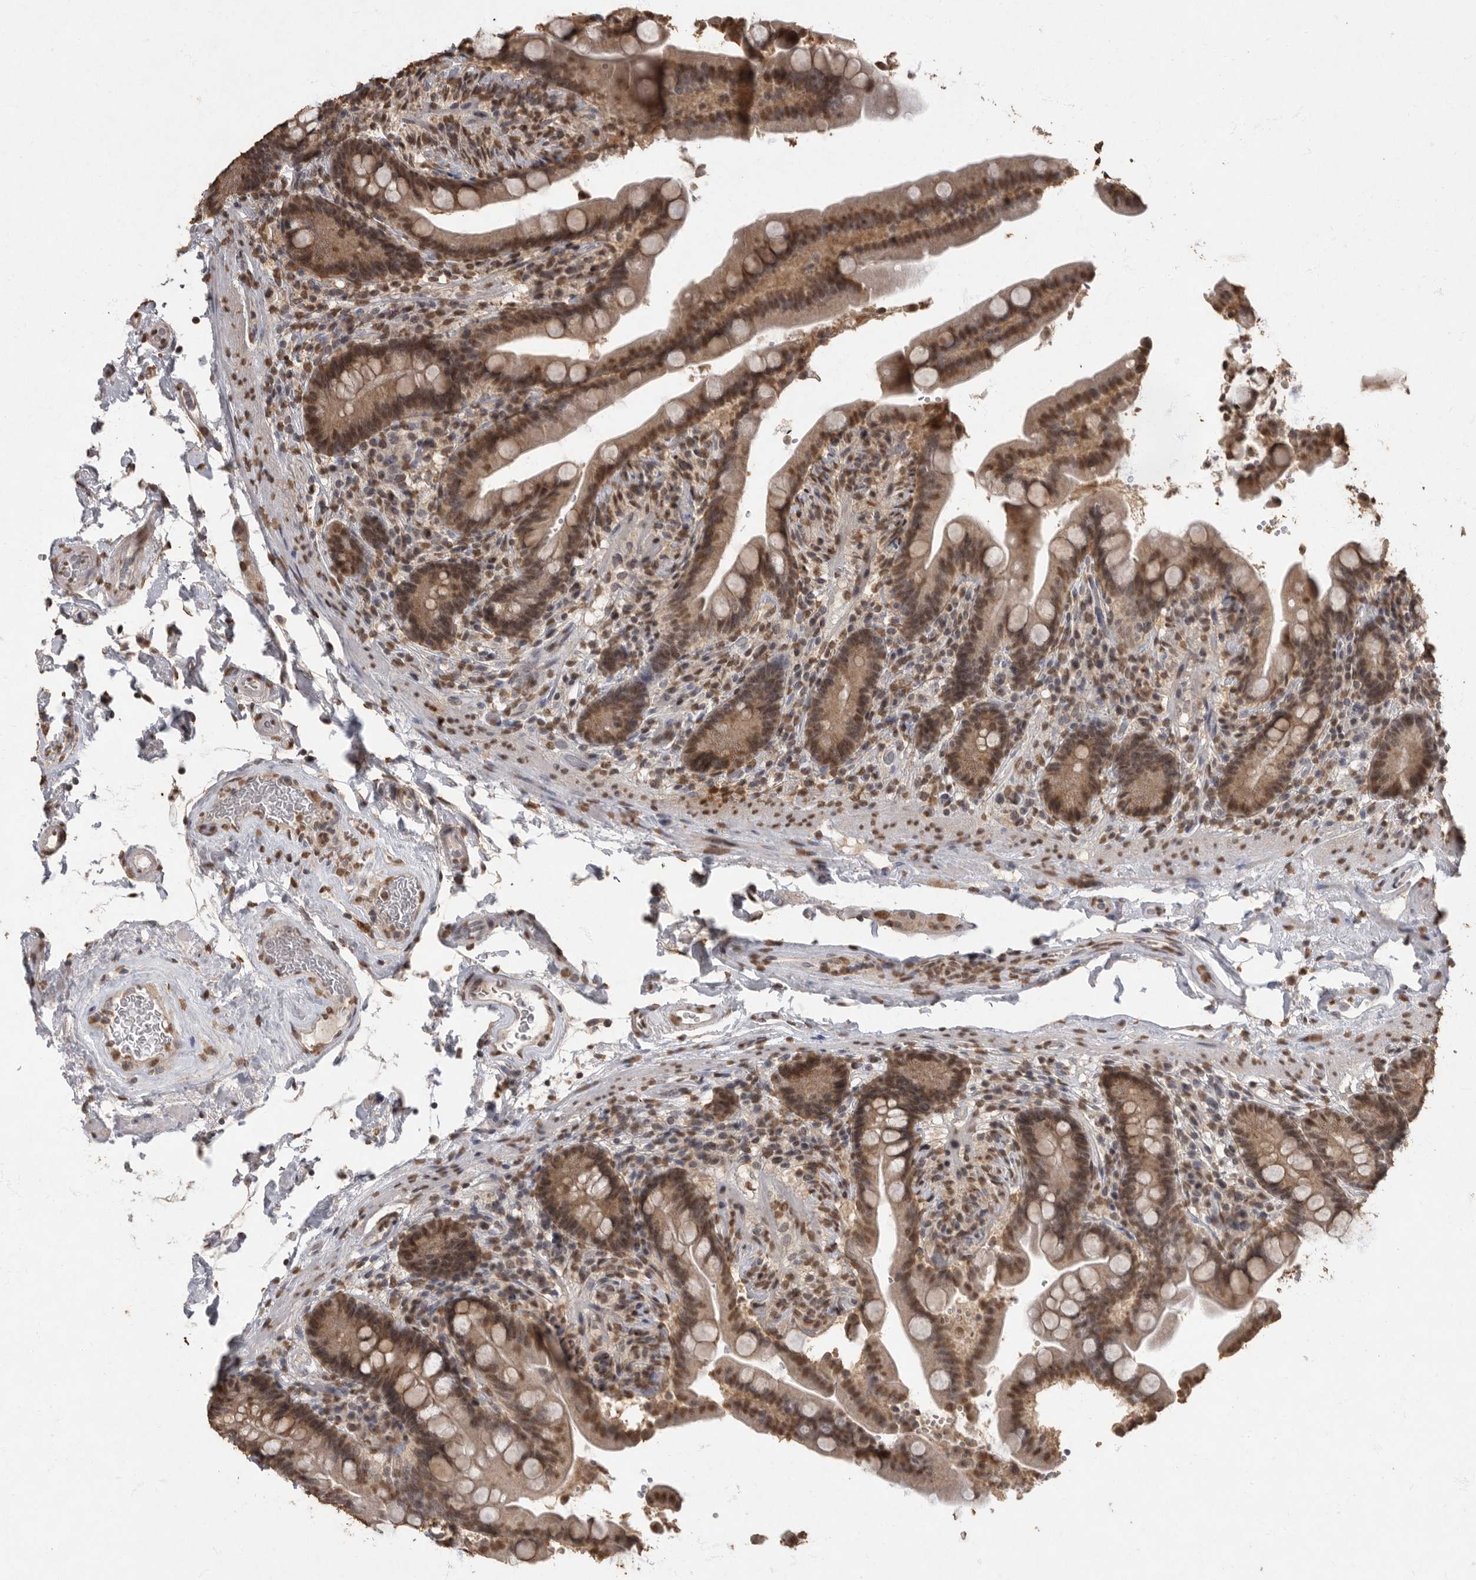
{"staining": {"intensity": "moderate", "quantity": ">75%", "location": "nuclear"}, "tissue": "colon", "cell_type": "Endothelial cells", "image_type": "normal", "snomed": [{"axis": "morphology", "description": "Normal tissue, NOS"}, {"axis": "topography", "description": "Smooth muscle"}, {"axis": "topography", "description": "Colon"}], "caption": "This micrograph reveals immunohistochemistry staining of benign colon, with medium moderate nuclear staining in about >75% of endothelial cells.", "gene": "NBL1", "patient": {"sex": "male", "age": 73}}